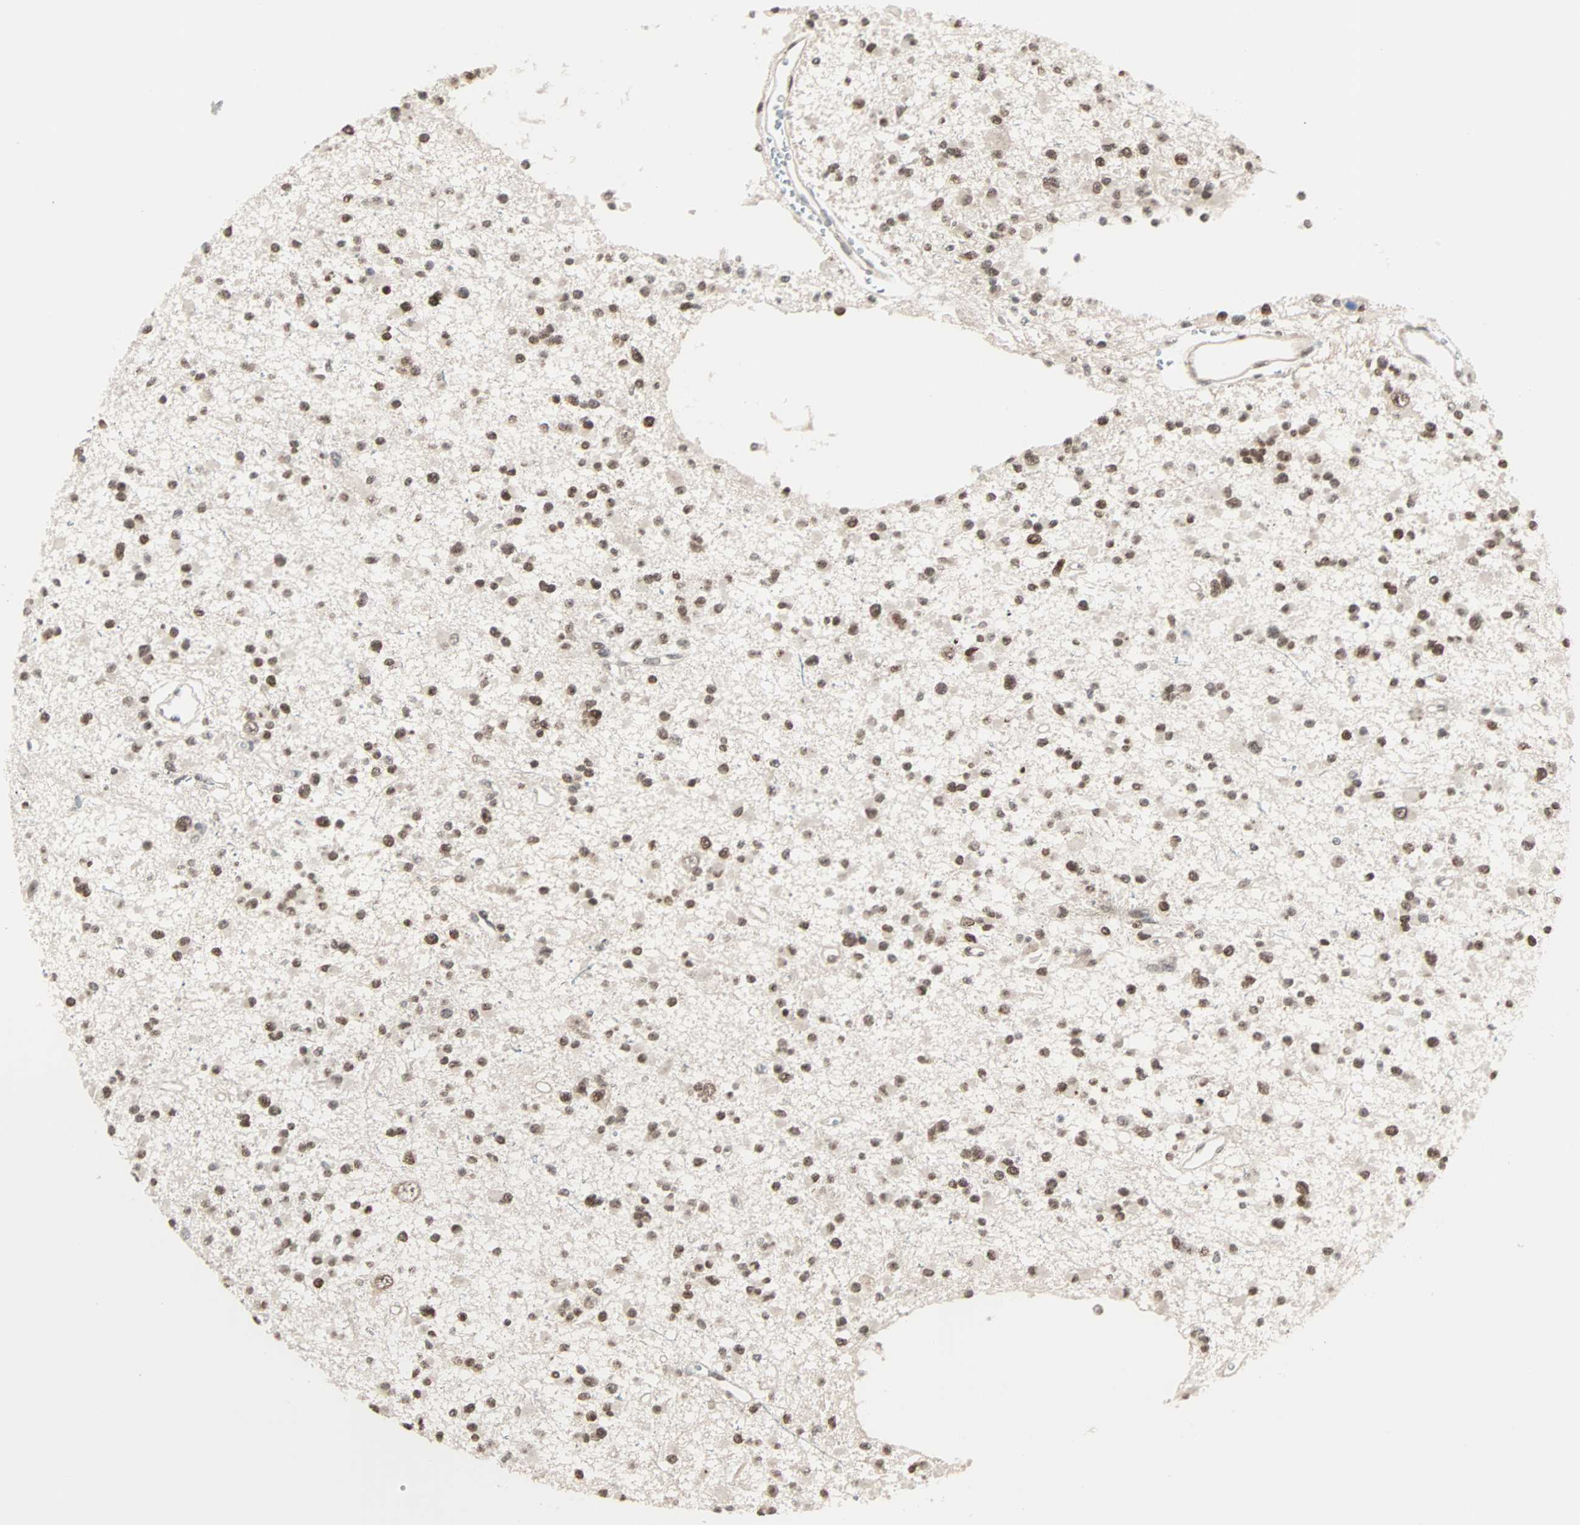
{"staining": {"intensity": "moderate", "quantity": ">75%", "location": "nuclear"}, "tissue": "glioma", "cell_type": "Tumor cells", "image_type": "cancer", "snomed": [{"axis": "morphology", "description": "Glioma, malignant, Low grade"}, {"axis": "topography", "description": "Brain"}], "caption": "Tumor cells show moderate nuclear positivity in about >75% of cells in low-grade glioma (malignant).", "gene": "CBX4", "patient": {"sex": "female", "age": 22}}